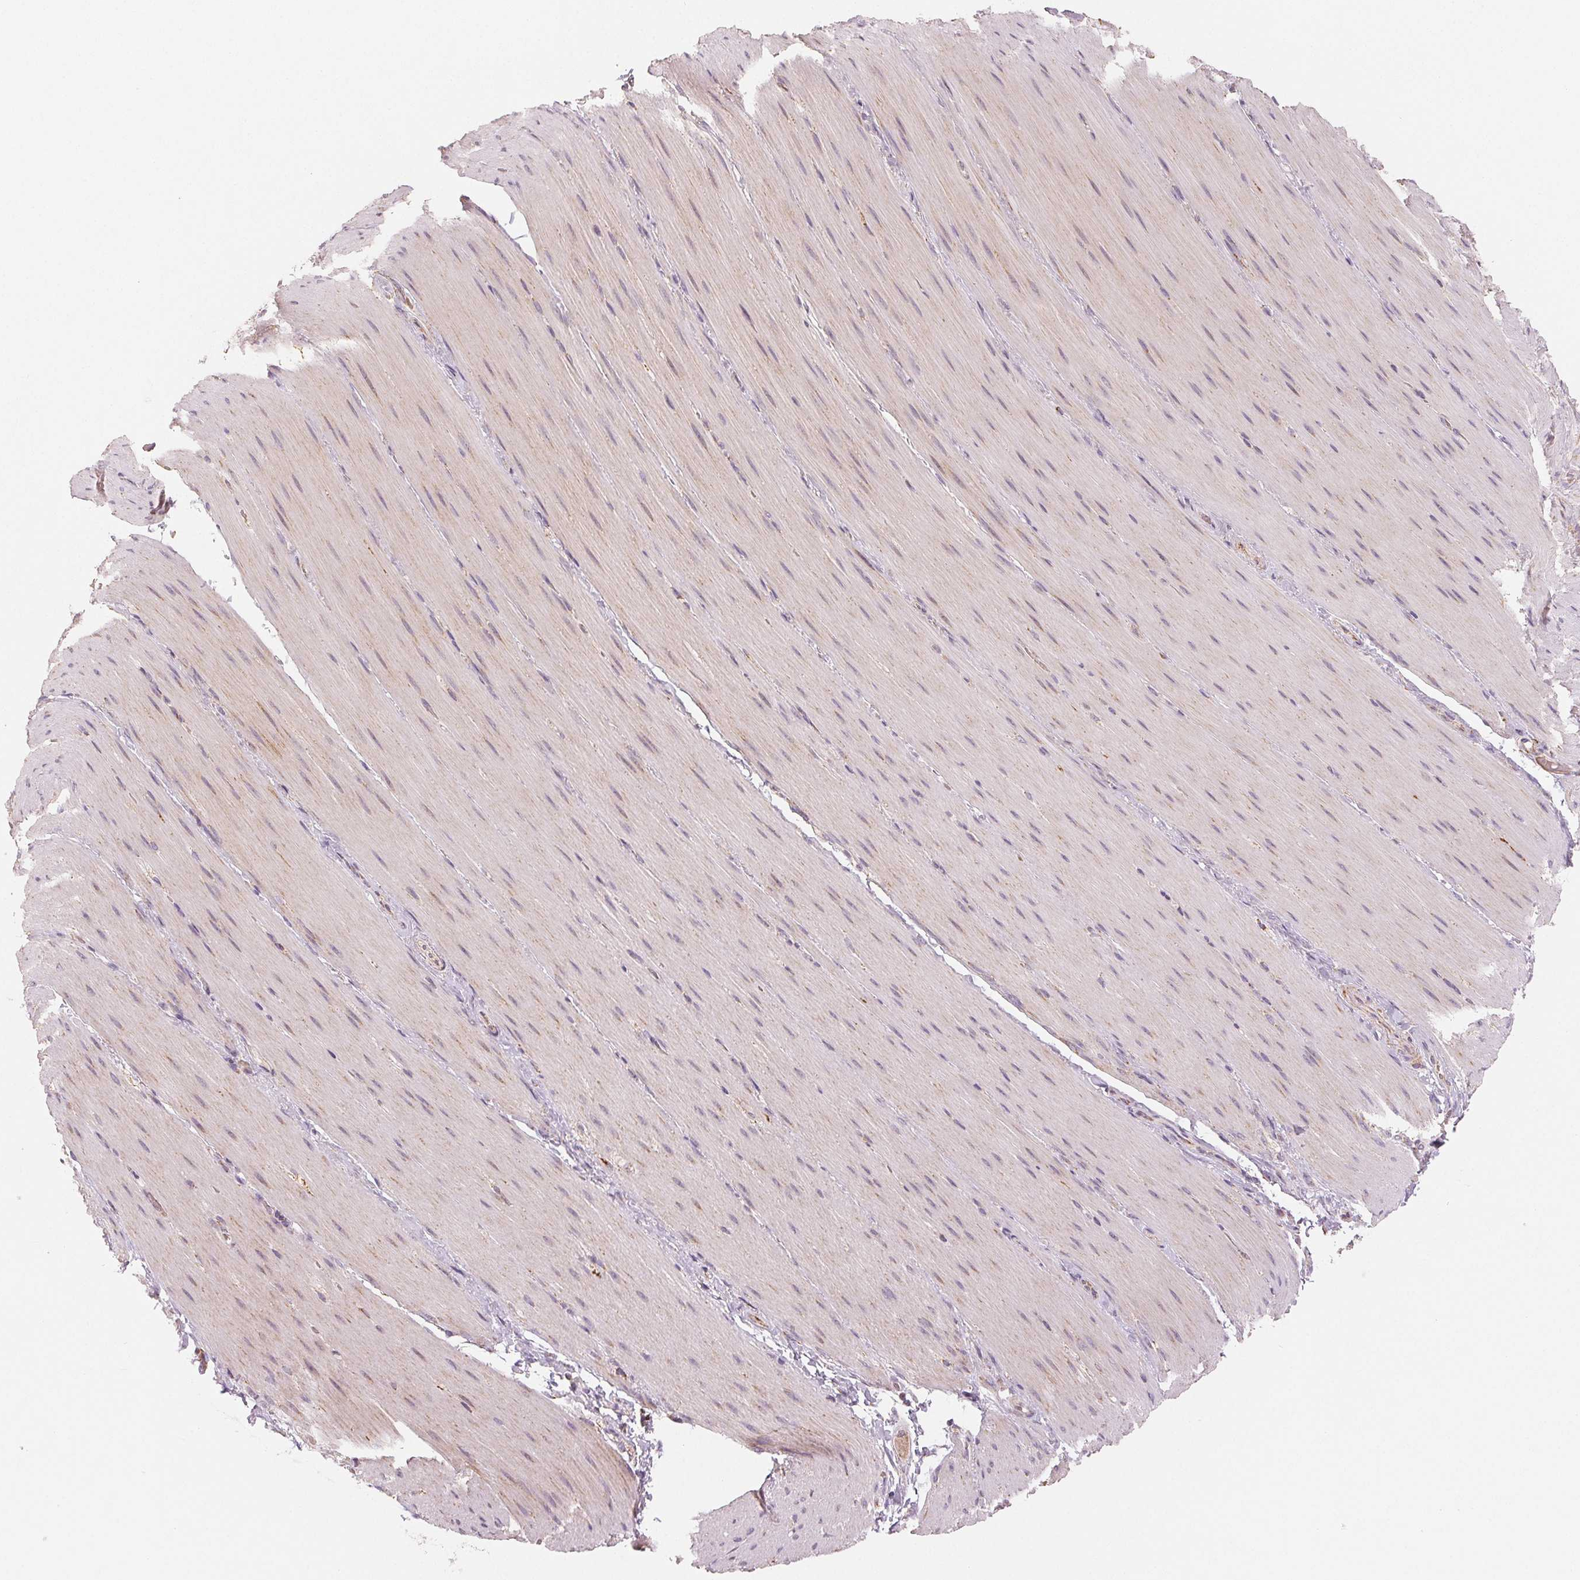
{"staining": {"intensity": "negative", "quantity": "none", "location": "none"}, "tissue": "smooth muscle", "cell_type": "Smooth muscle cells", "image_type": "normal", "snomed": [{"axis": "morphology", "description": "Normal tissue, NOS"}, {"axis": "topography", "description": "Smooth muscle"}, {"axis": "topography", "description": "Colon"}], "caption": "DAB (3,3'-diaminobenzidine) immunohistochemical staining of normal human smooth muscle exhibits no significant positivity in smooth muscle cells.", "gene": "HINT2", "patient": {"sex": "male", "age": 73}}